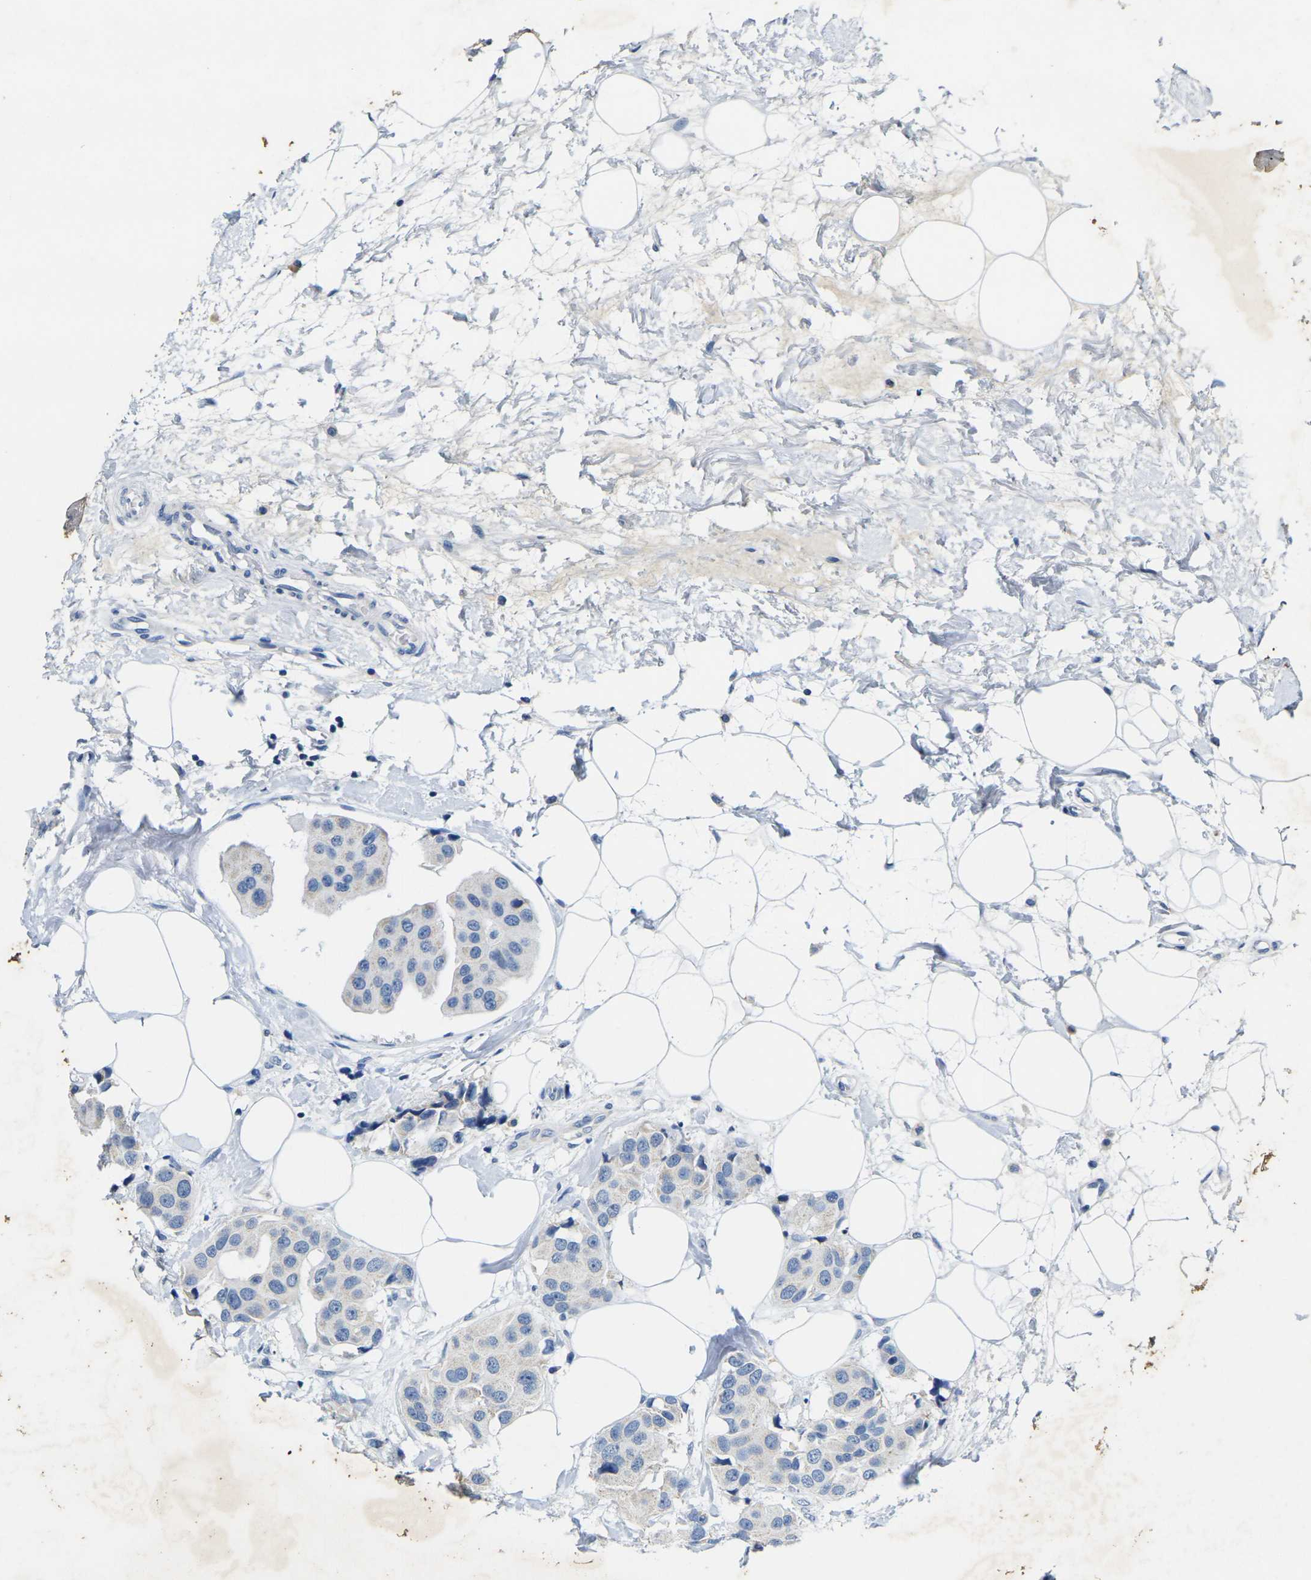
{"staining": {"intensity": "negative", "quantity": "none", "location": "none"}, "tissue": "breast cancer", "cell_type": "Tumor cells", "image_type": "cancer", "snomed": [{"axis": "morphology", "description": "Normal tissue, NOS"}, {"axis": "morphology", "description": "Duct carcinoma"}, {"axis": "topography", "description": "Breast"}], "caption": "DAB (3,3'-diaminobenzidine) immunohistochemical staining of breast intraductal carcinoma displays no significant staining in tumor cells.", "gene": "NOCT", "patient": {"sex": "female", "age": 39}}